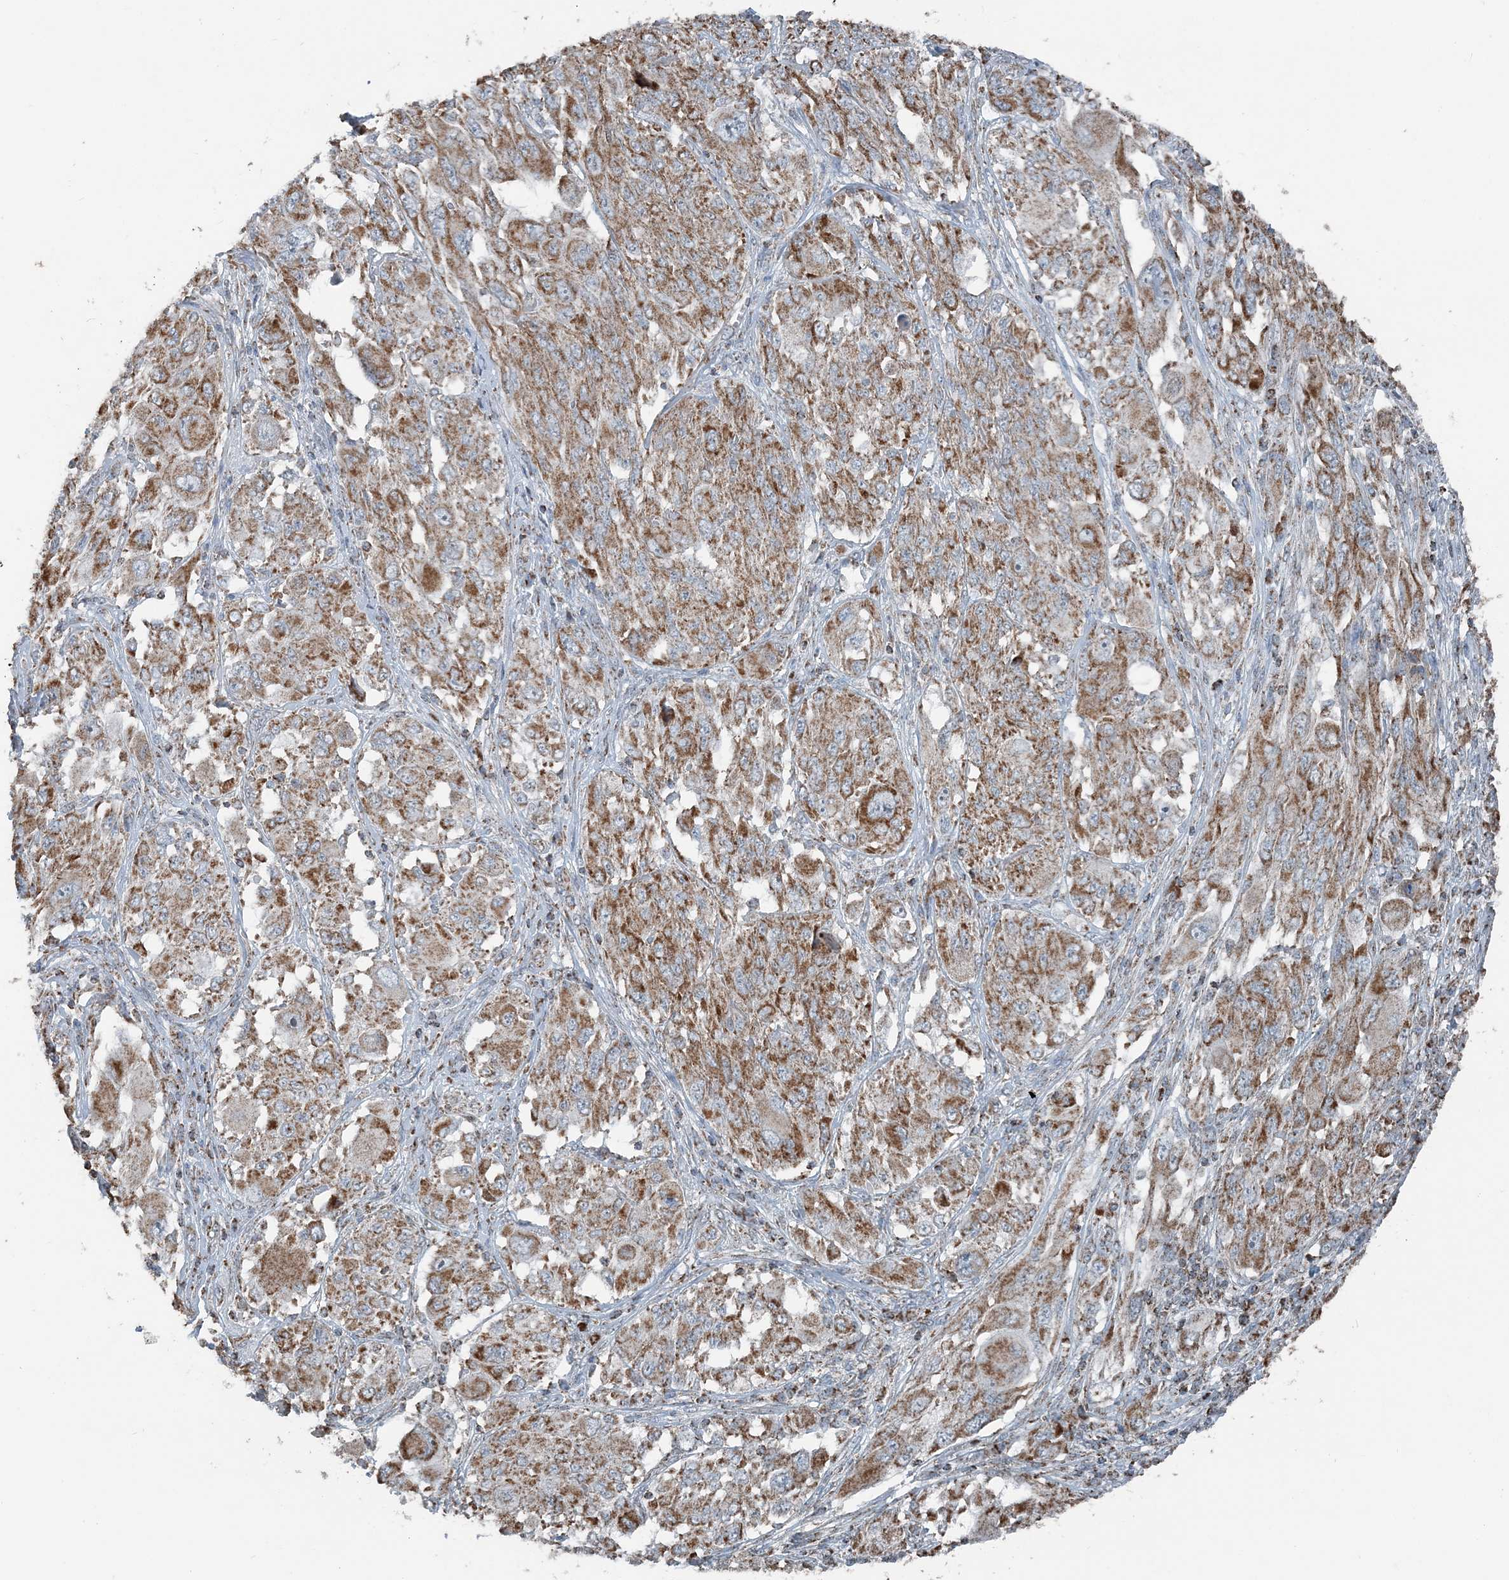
{"staining": {"intensity": "moderate", "quantity": ">75%", "location": "cytoplasmic/membranous"}, "tissue": "melanoma", "cell_type": "Tumor cells", "image_type": "cancer", "snomed": [{"axis": "morphology", "description": "Malignant melanoma, NOS"}, {"axis": "topography", "description": "Skin"}], "caption": "Malignant melanoma was stained to show a protein in brown. There is medium levels of moderate cytoplasmic/membranous expression in approximately >75% of tumor cells. (Stains: DAB (3,3'-diaminobenzidine) in brown, nuclei in blue, Microscopy: brightfield microscopy at high magnification).", "gene": "SUCLG1", "patient": {"sex": "female", "age": 91}}